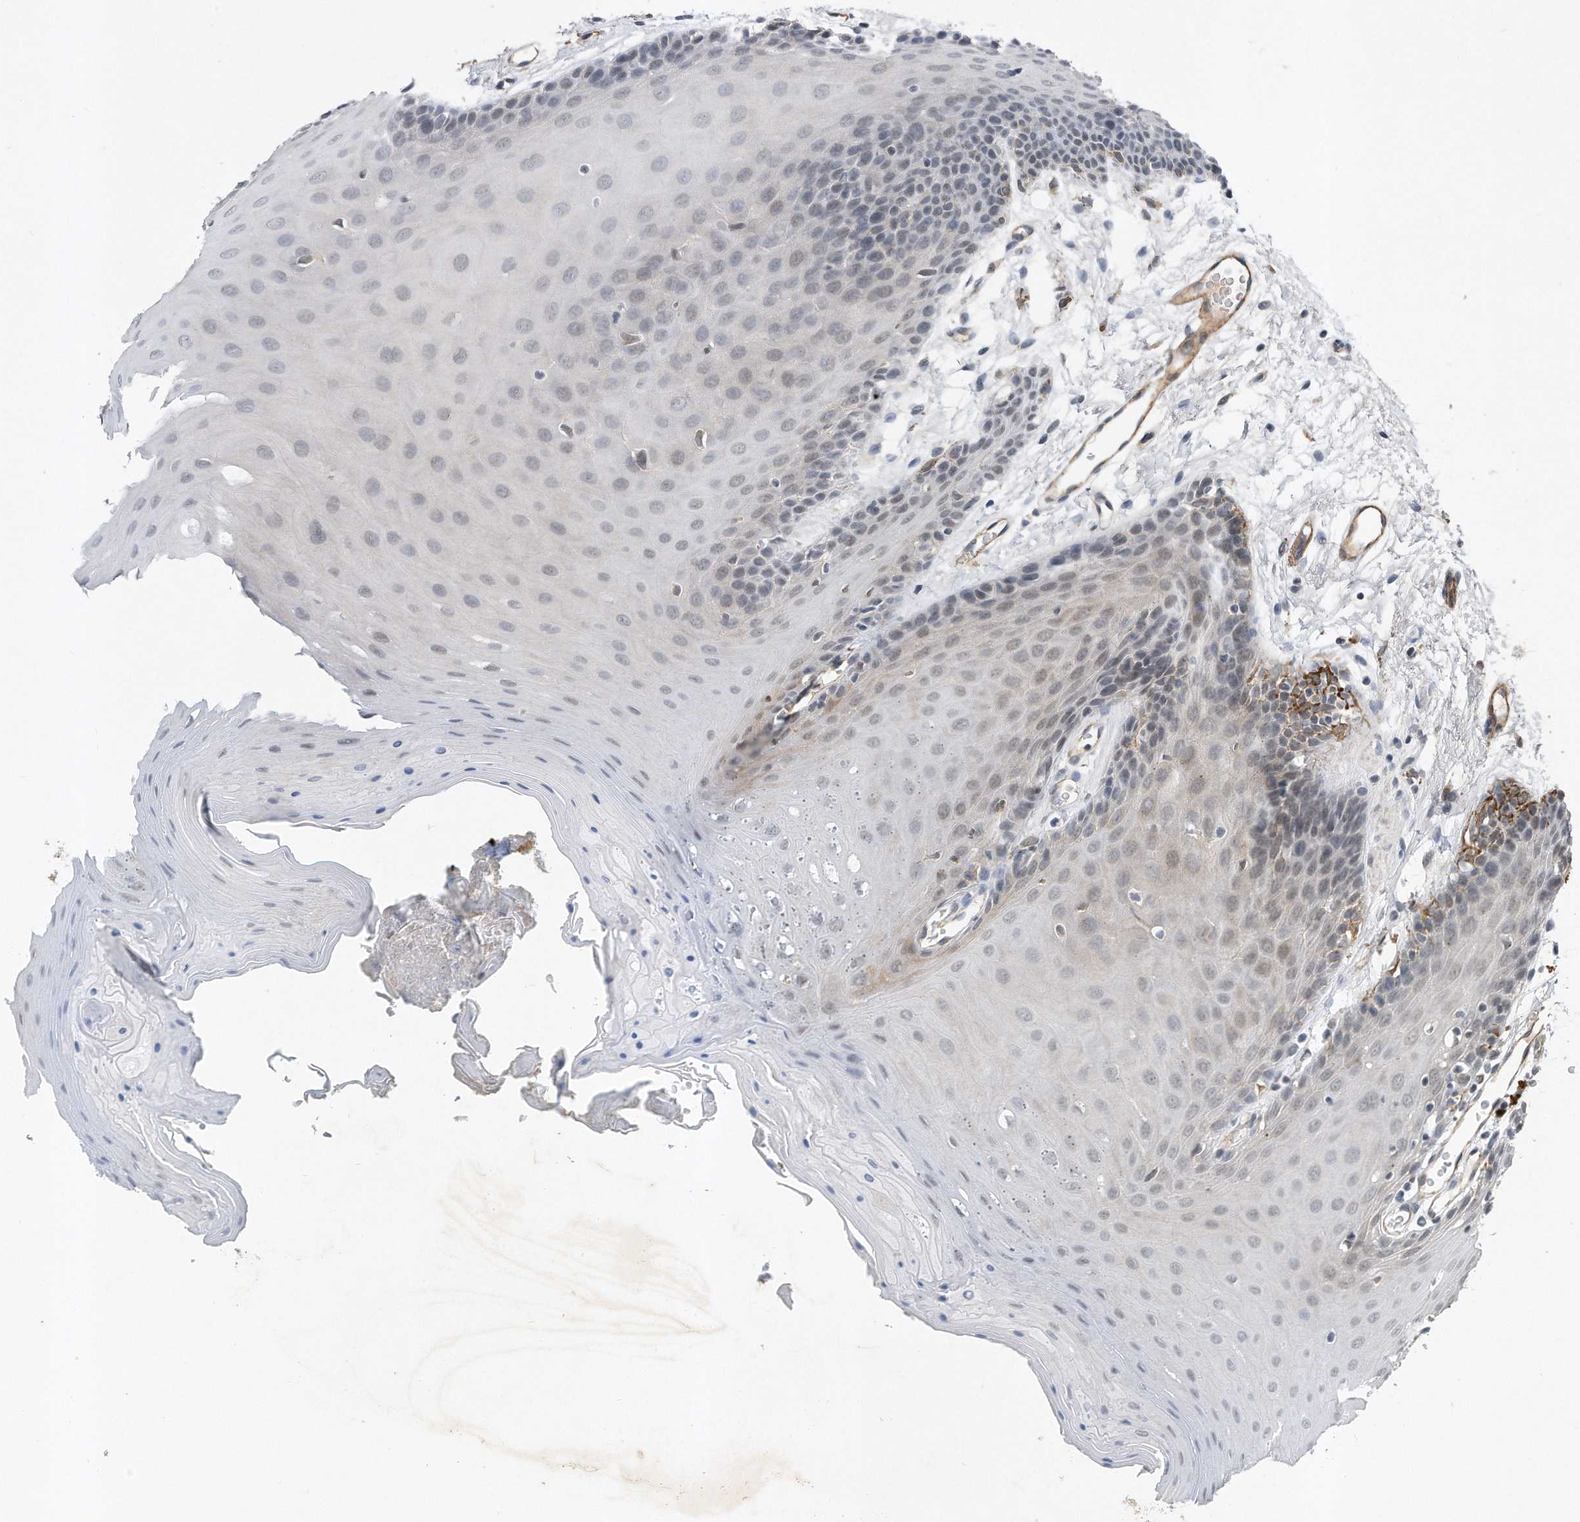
{"staining": {"intensity": "weak", "quantity": "<25%", "location": "cytoplasmic/membranous"}, "tissue": "oral mucosa", "cell_type": "Squamous epithelial cells", "image_type": "normal", "snomed": [{"axis": "morphology", "description": "Normal tissue, NOS"}, {"axis": "morphology", "description": "Squamous cell carcinoma, NOS"}, {"axis": "topography", "description": "Skeletal muscle"}, {"axis": "topography", "description": "Oral tissue"}, {"axis": "topography", "description": "Salivary gland"}, {"axis": "topography", "description": "Head-Neck"}], "caption": "Squamous epithelial cells are negative for brown protein staining in normal oral mucosa.", "gene": "TP53INP1", "patient": {"sex": "male", "age": 54}}